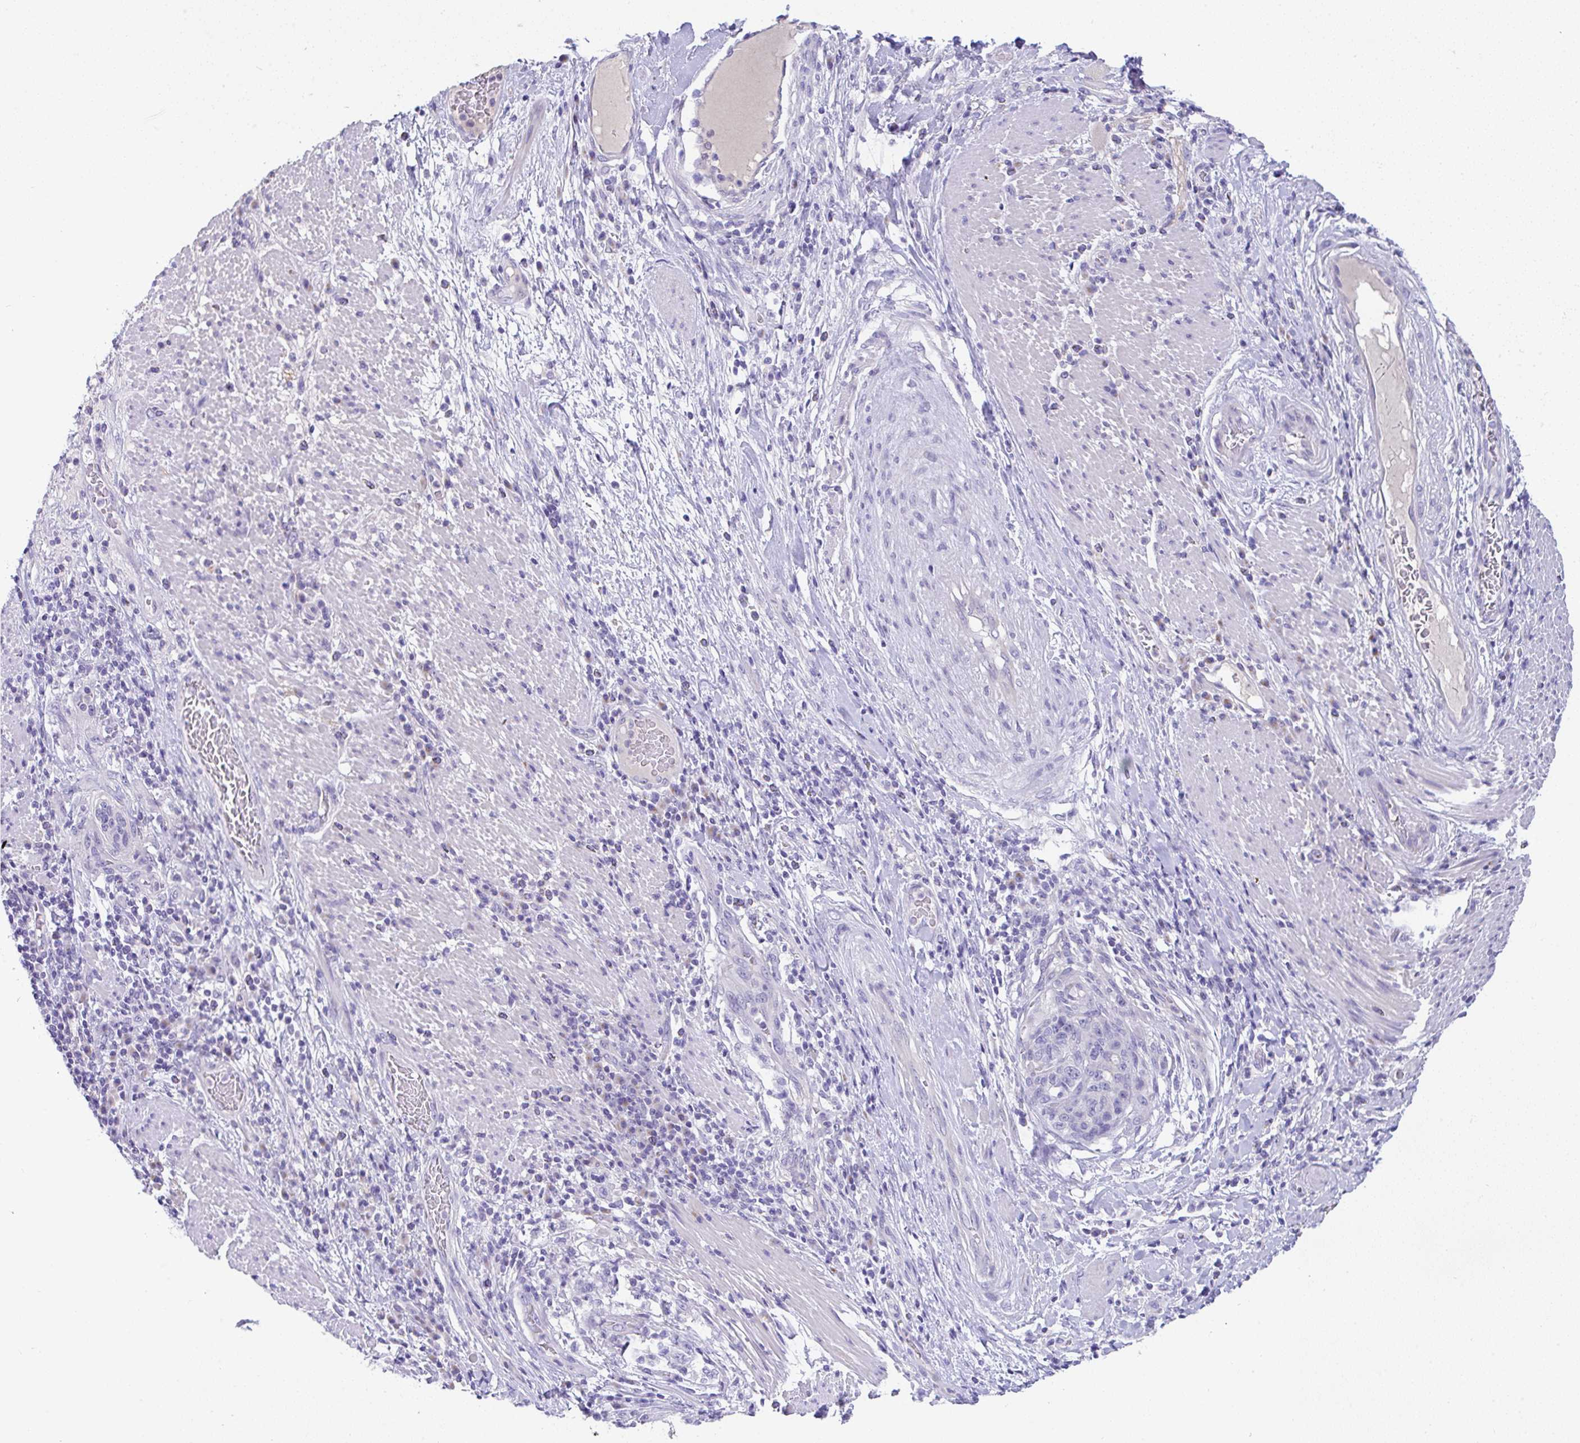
{"staining": {"intensity": "negative", "quantity": "none", "location": "none"}, "tissue": "stomach cancer", "cell_type": "Tumor cells", "image_type": "cancer", "snomed": [{"axis": "morphology", "description": "Normal tissue, NOS"}, {"axis": "morphology", "description": "Adenocarcinoma, NOS"}, {"axis": "topography", "description": "Stomach"}], "caption": "IHC photomicrograph of human stomach adenocarcinoma stained for a protein (brown), which demonstrates no expression in tumor cells. (DAB immunohistochemistry (IHC), high magnification).", "gene": "SERPINE3", "patient": {"sex": "female", "age": 64}}